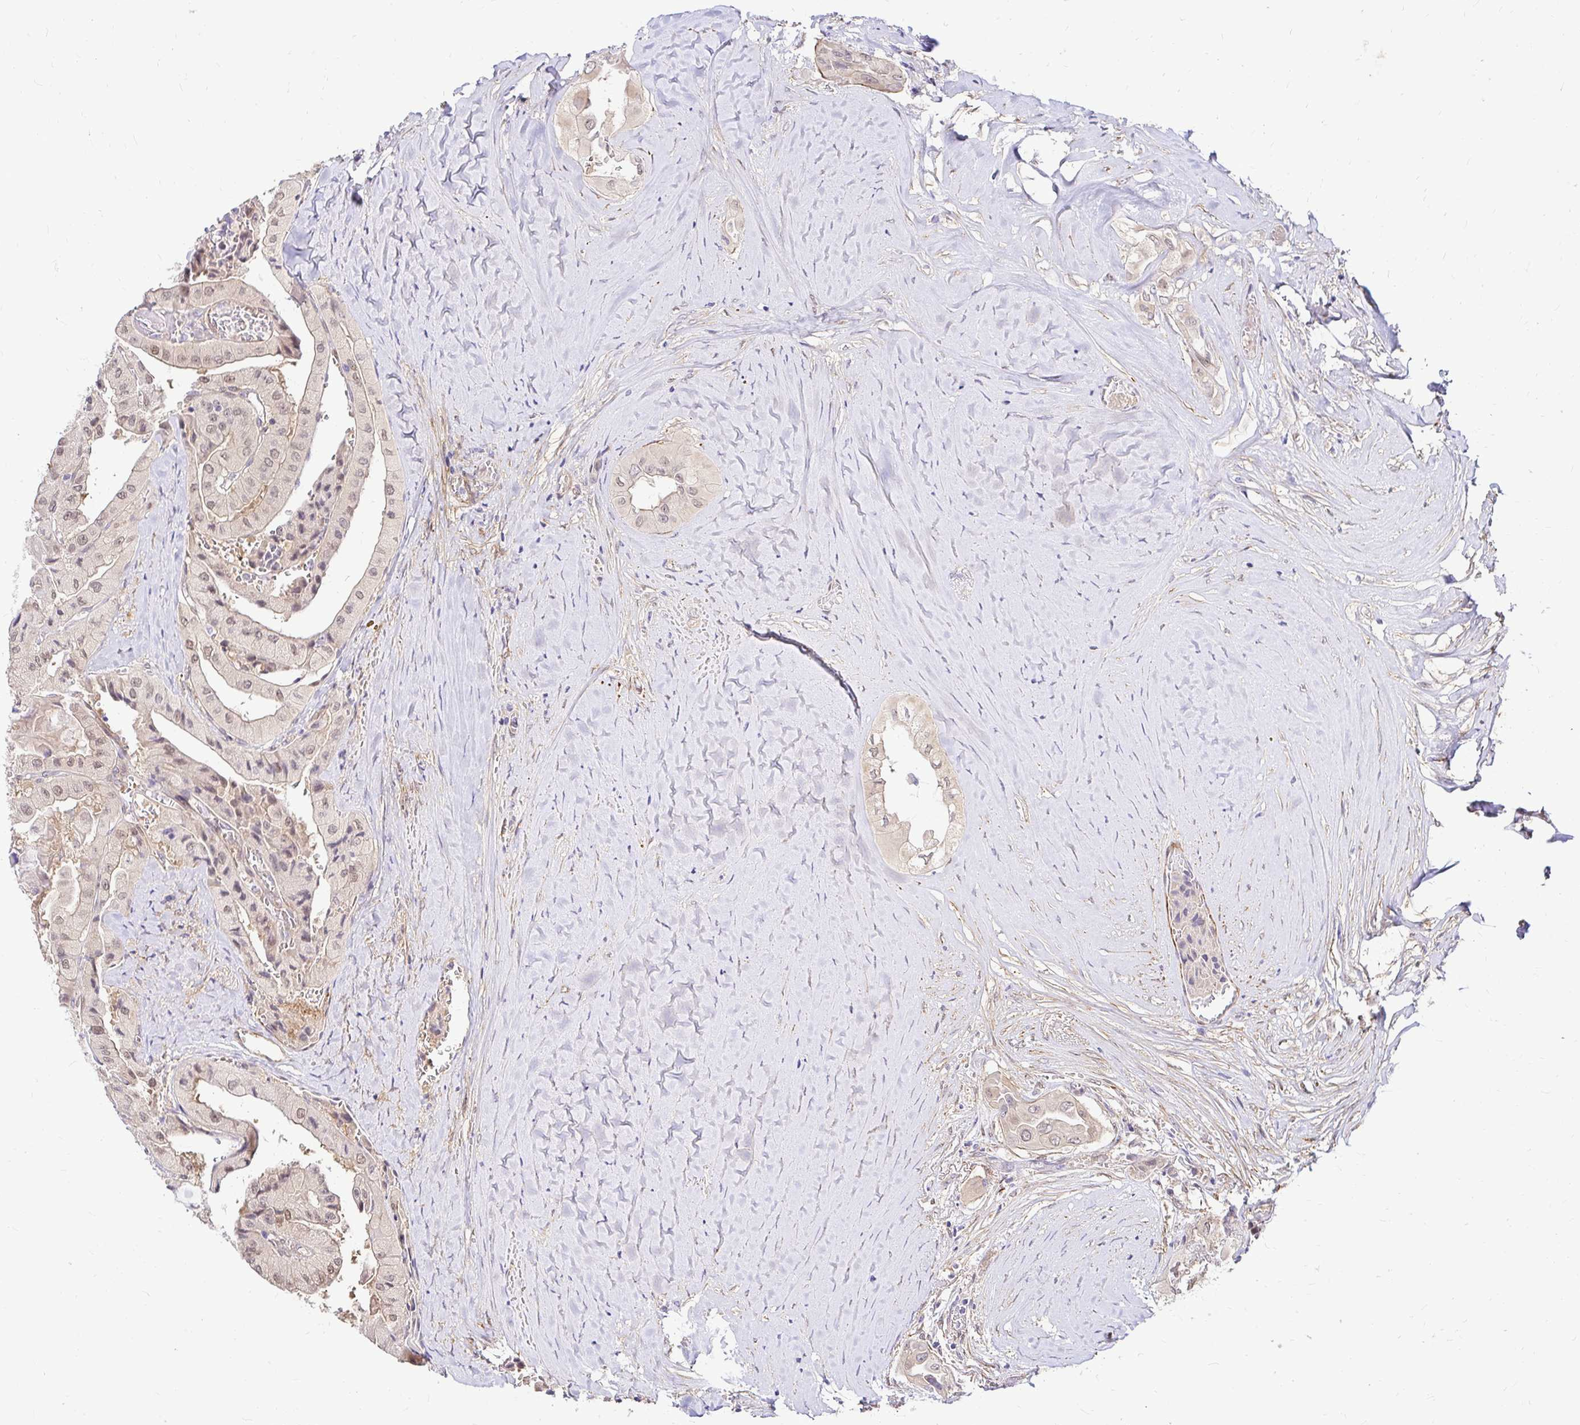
{"staining": {"intensity": "moderate", "quantity": ">75%", "location": "nuclear"}, "tissue": "thyroid cancer", "cell_type": "Tumor cells", "image_type": "cancer", "snomed": [{"axis": "morphology", "description": "Normal tissue, NOS"}, {"axis": "morphology", "description": "Papillary adenocarcinoma, NOS"}, {"axis": "topography", "description": "Thyroid gland"}], "caption": "Protein staining of papillary adenocarcinoma (thyroid) tissue shows moderate nuclear expression in approximately >75% of tumor cells. (DAB (3,3'-diaminobenzidine) IHC with brightfield microscopy, high magnification).", "gene": "YAP1", "patient": {"sex": "female", "age": 59}}